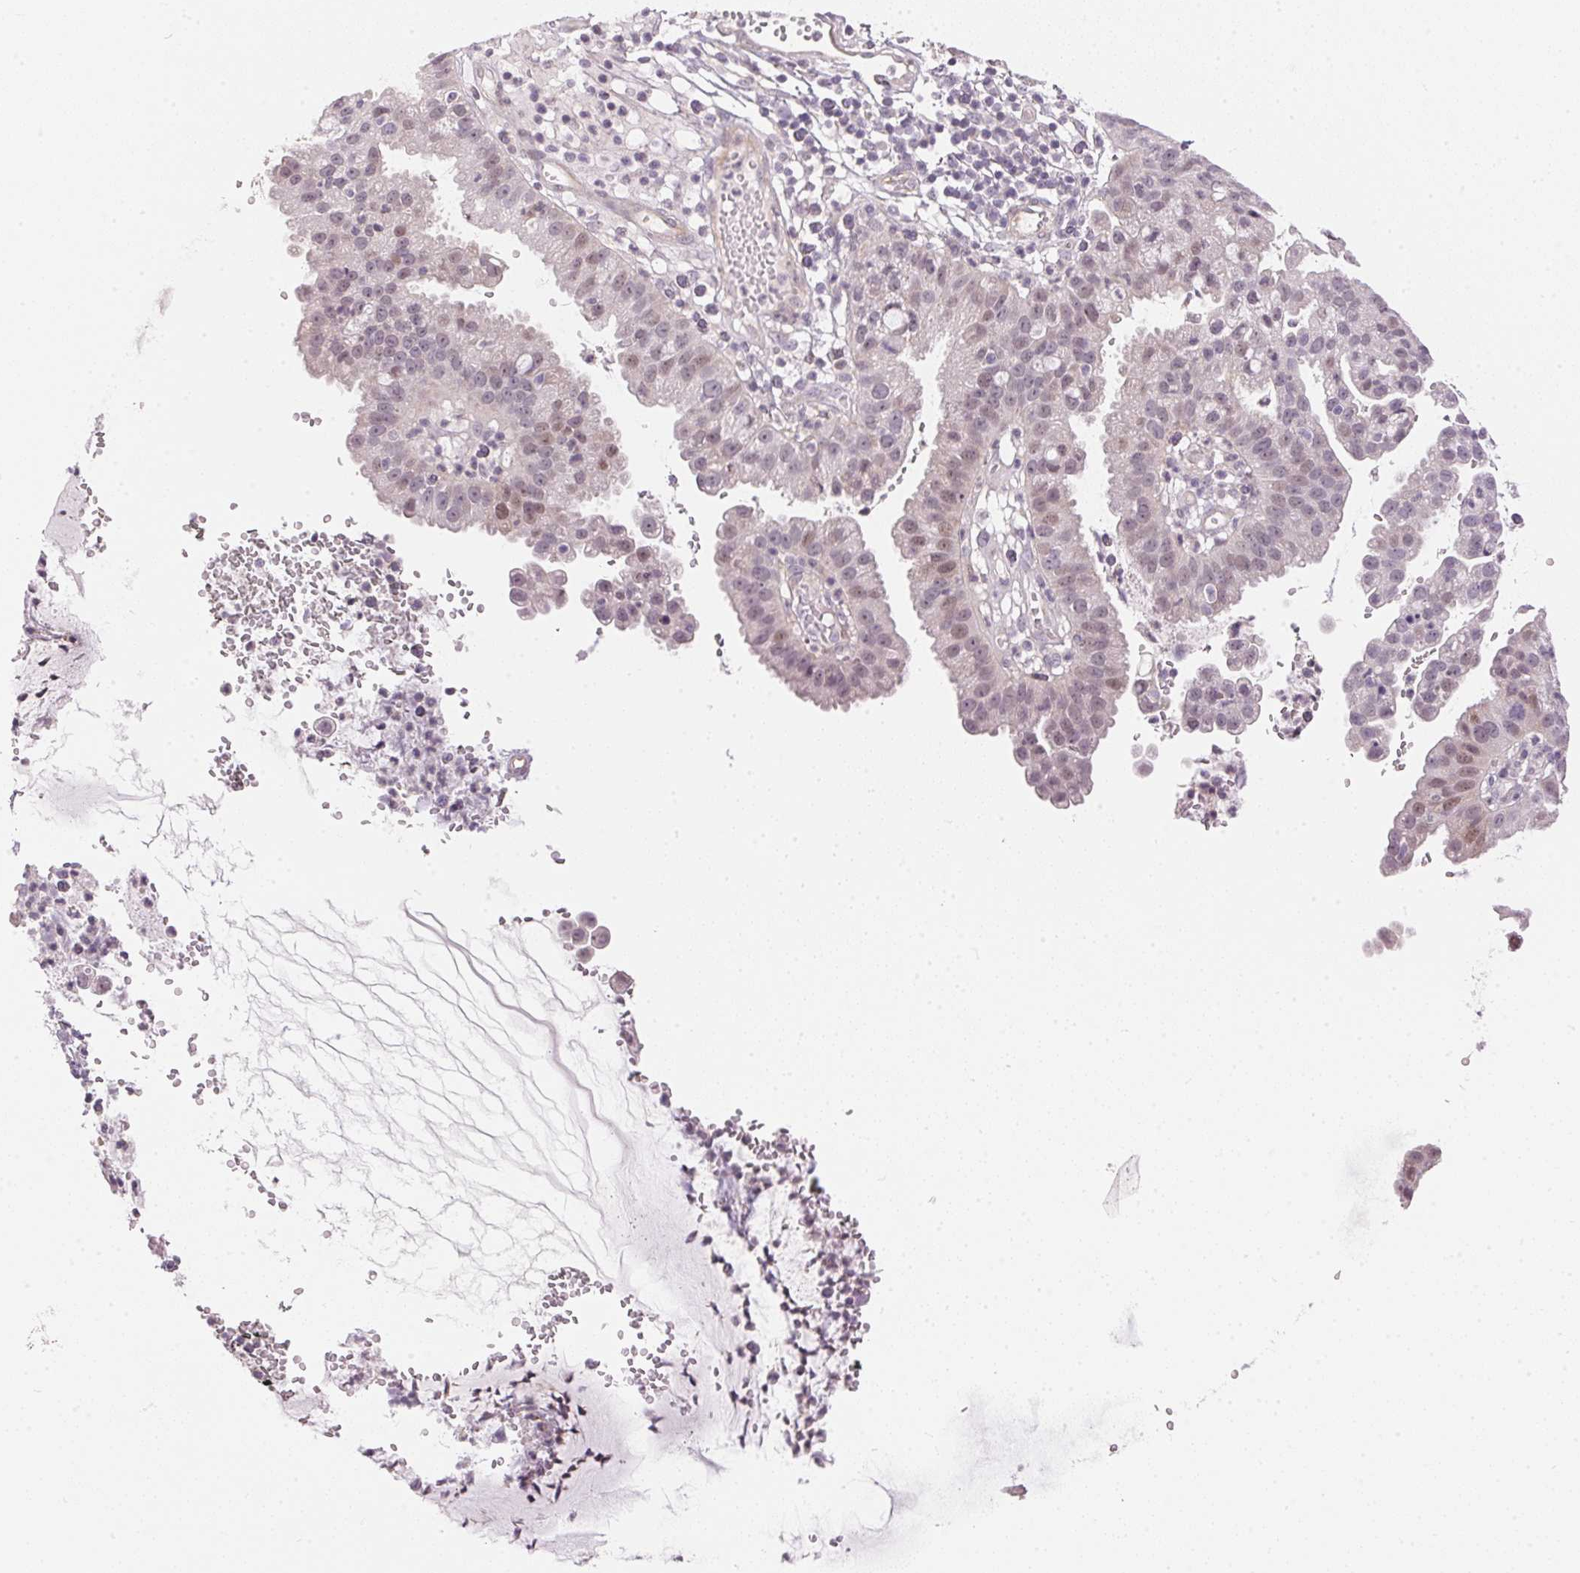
{"staining": {"intensity": "weak", "quantity": "25%-75%", "location": "nuclear"}, "tissue": "cervical cancer", "cell_type": "Tumor cells", "image_type": "cancer", "snomed": [{"axis": "morphology", "description": "Adenocarcinoma, NOS"}, {"axis": "topography", "description": "Cervix"}], "caption": "There is low levels of weak nuclear positivity in tumor cells of cervical cancer (adenocarcinoma), as demonstrated by immunohistochemical staining (brown color).", "gene": "GDAP1L1", "patient": {"sex": "female", "age": 34}}